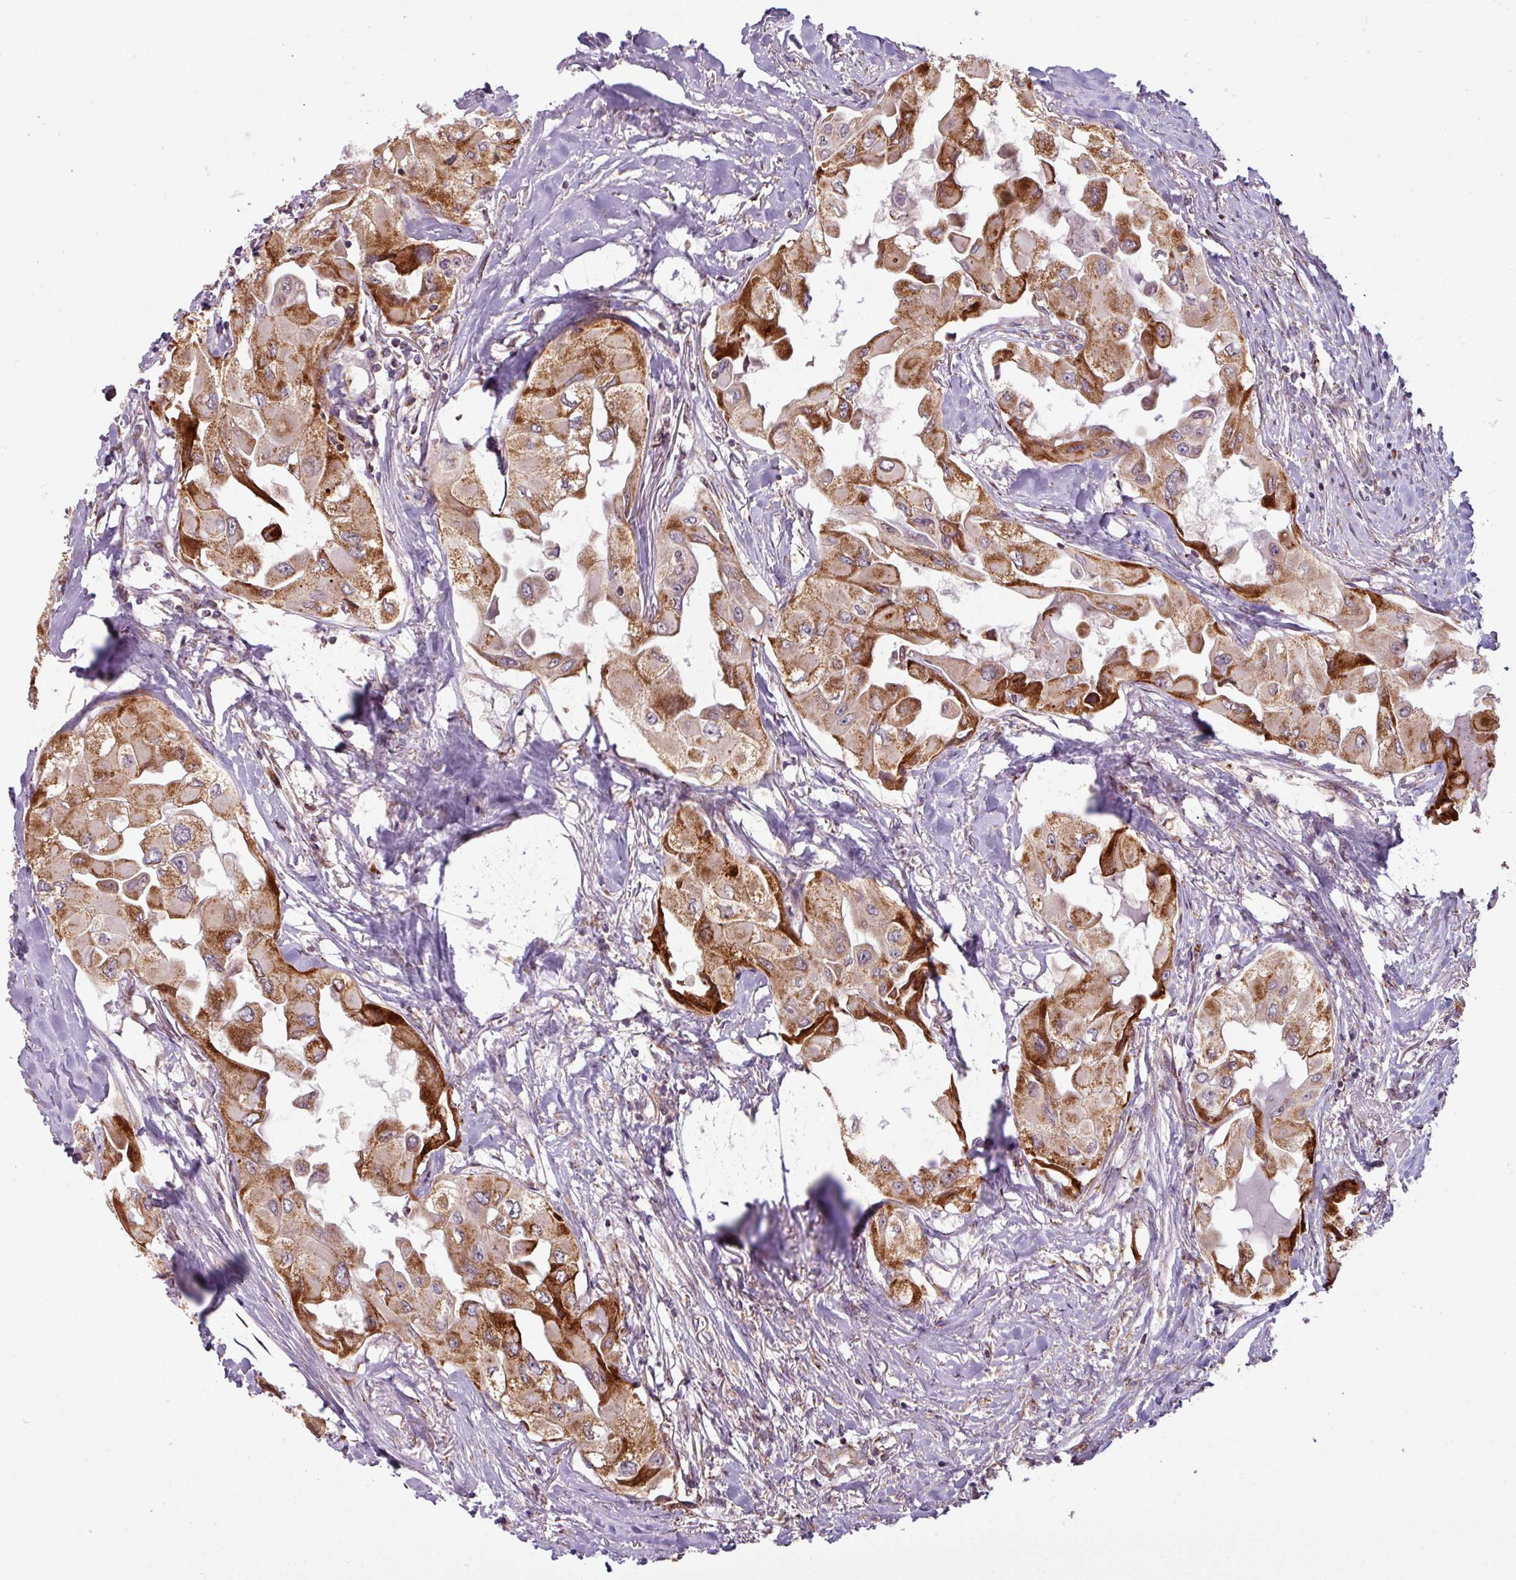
{"staining": {"intensity": "strong", "quantity": "25%-75%", "location": "cytoplasmic/membranous"}, "tissue": "thyroid cancer", "cell_type": "Tumor cells", "image_type": "cancer", "snomed": [{"axis": "morphology", "description": "Normal tissue, NOS"}, {"axis": "morphology", "description": "Papillary adenocarcinoma, NOS"}, {"axis": "topography", "description": "Thyroid gland"}], "caption": "The immunohistochemical stain highlights strong cytoplasmic/membranous positivity in tumor cells of papillary adenocarcinoma (thyroid) tissue.", "gene": "MAGT1", "patient": {"sex": "female", "age": 59}}